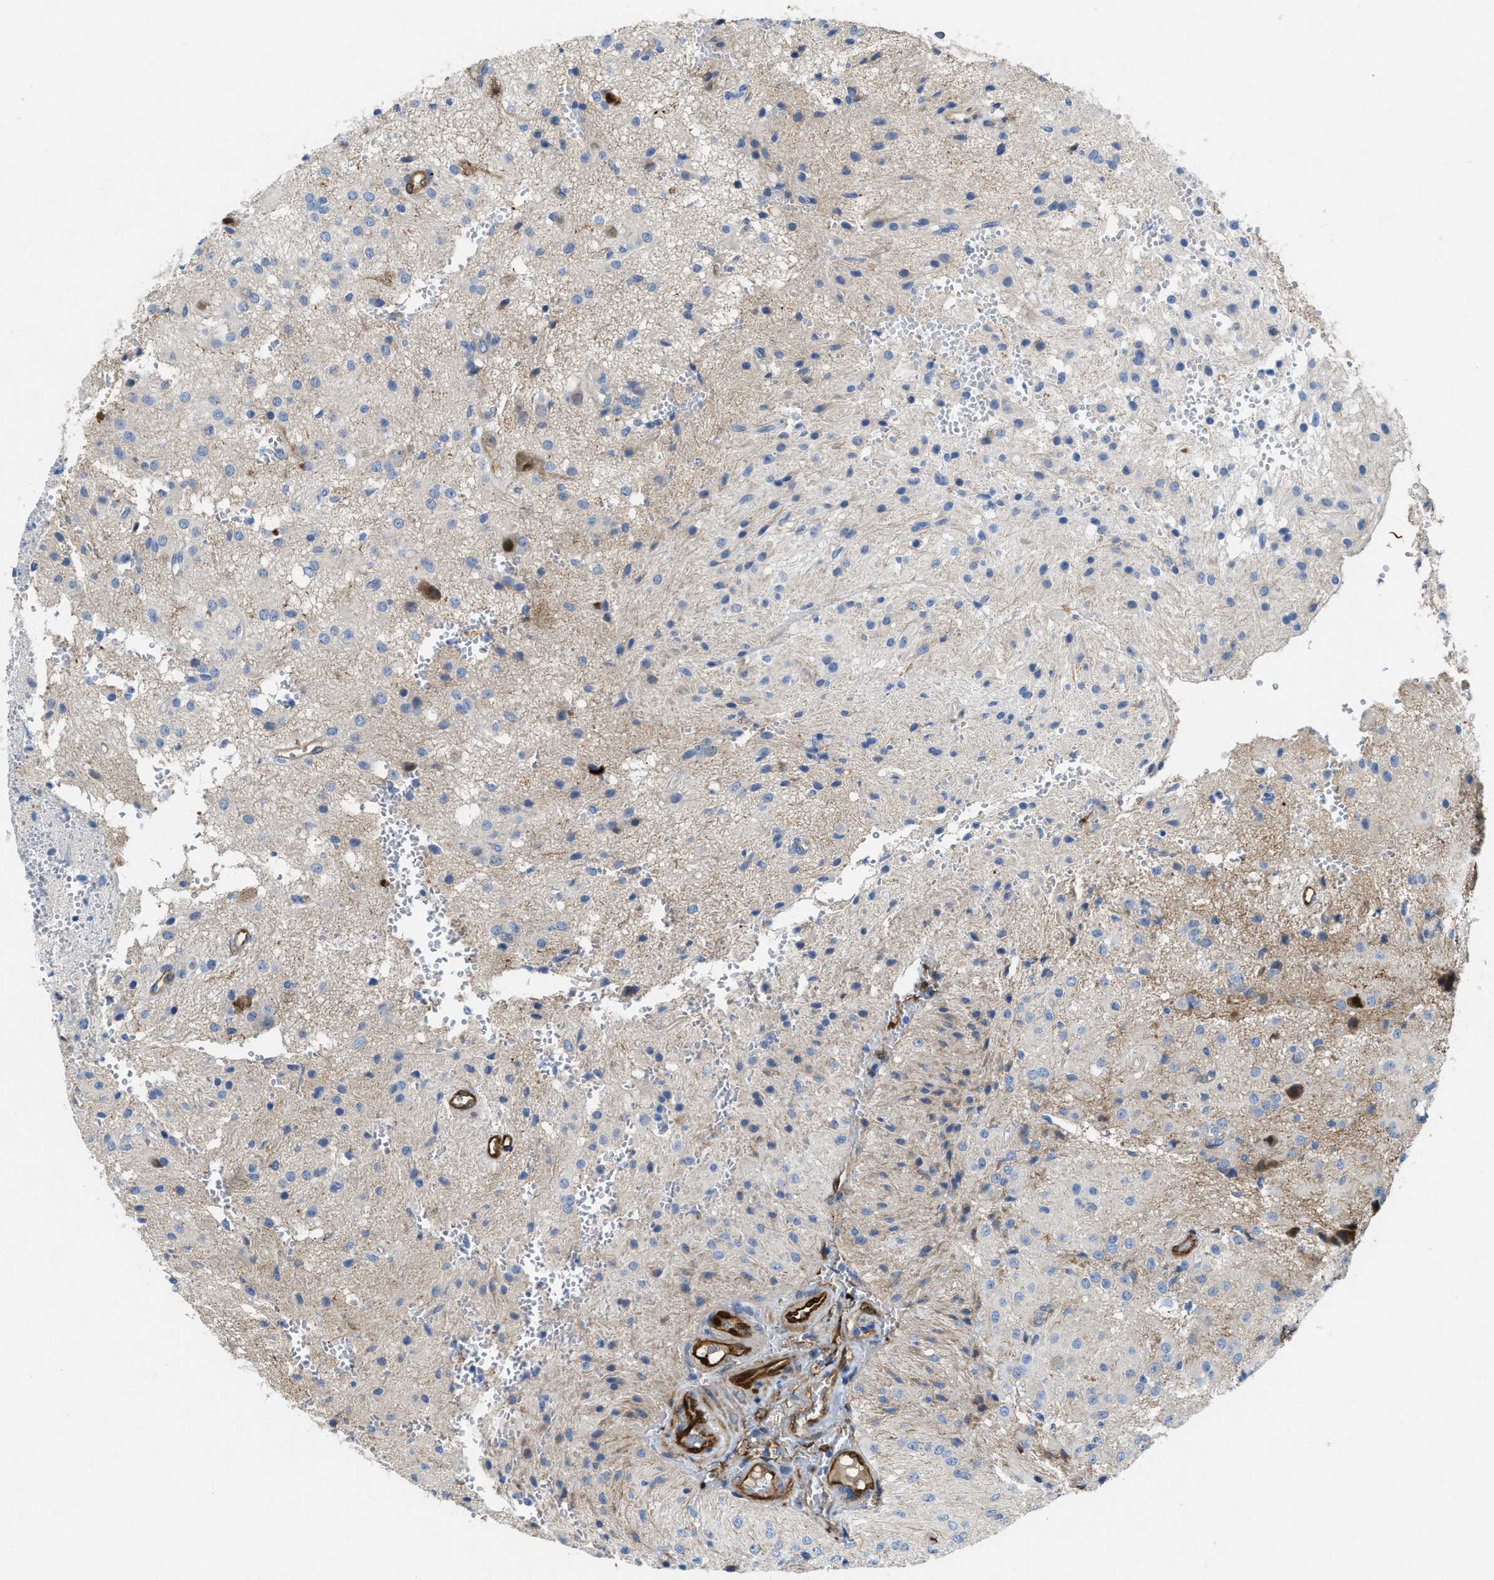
{"staining": {"intensity": "negative", "quantity": "none", "location": "none"}, "tissue": "glioma", "cell_type": "Tumor cells", "image_type": "cancer", "snomed": [{"axis": "morphology", "description": "Glioma, malignant, High grade"}, {"axis": "topography", "description": "Brain"}], "caption": "Photomicrograph shows no significant protein expression in tumor cells of malignant glioma (high-grade).", "gene": "ASS1", "patient": {"sex": "female", "age": 59}}